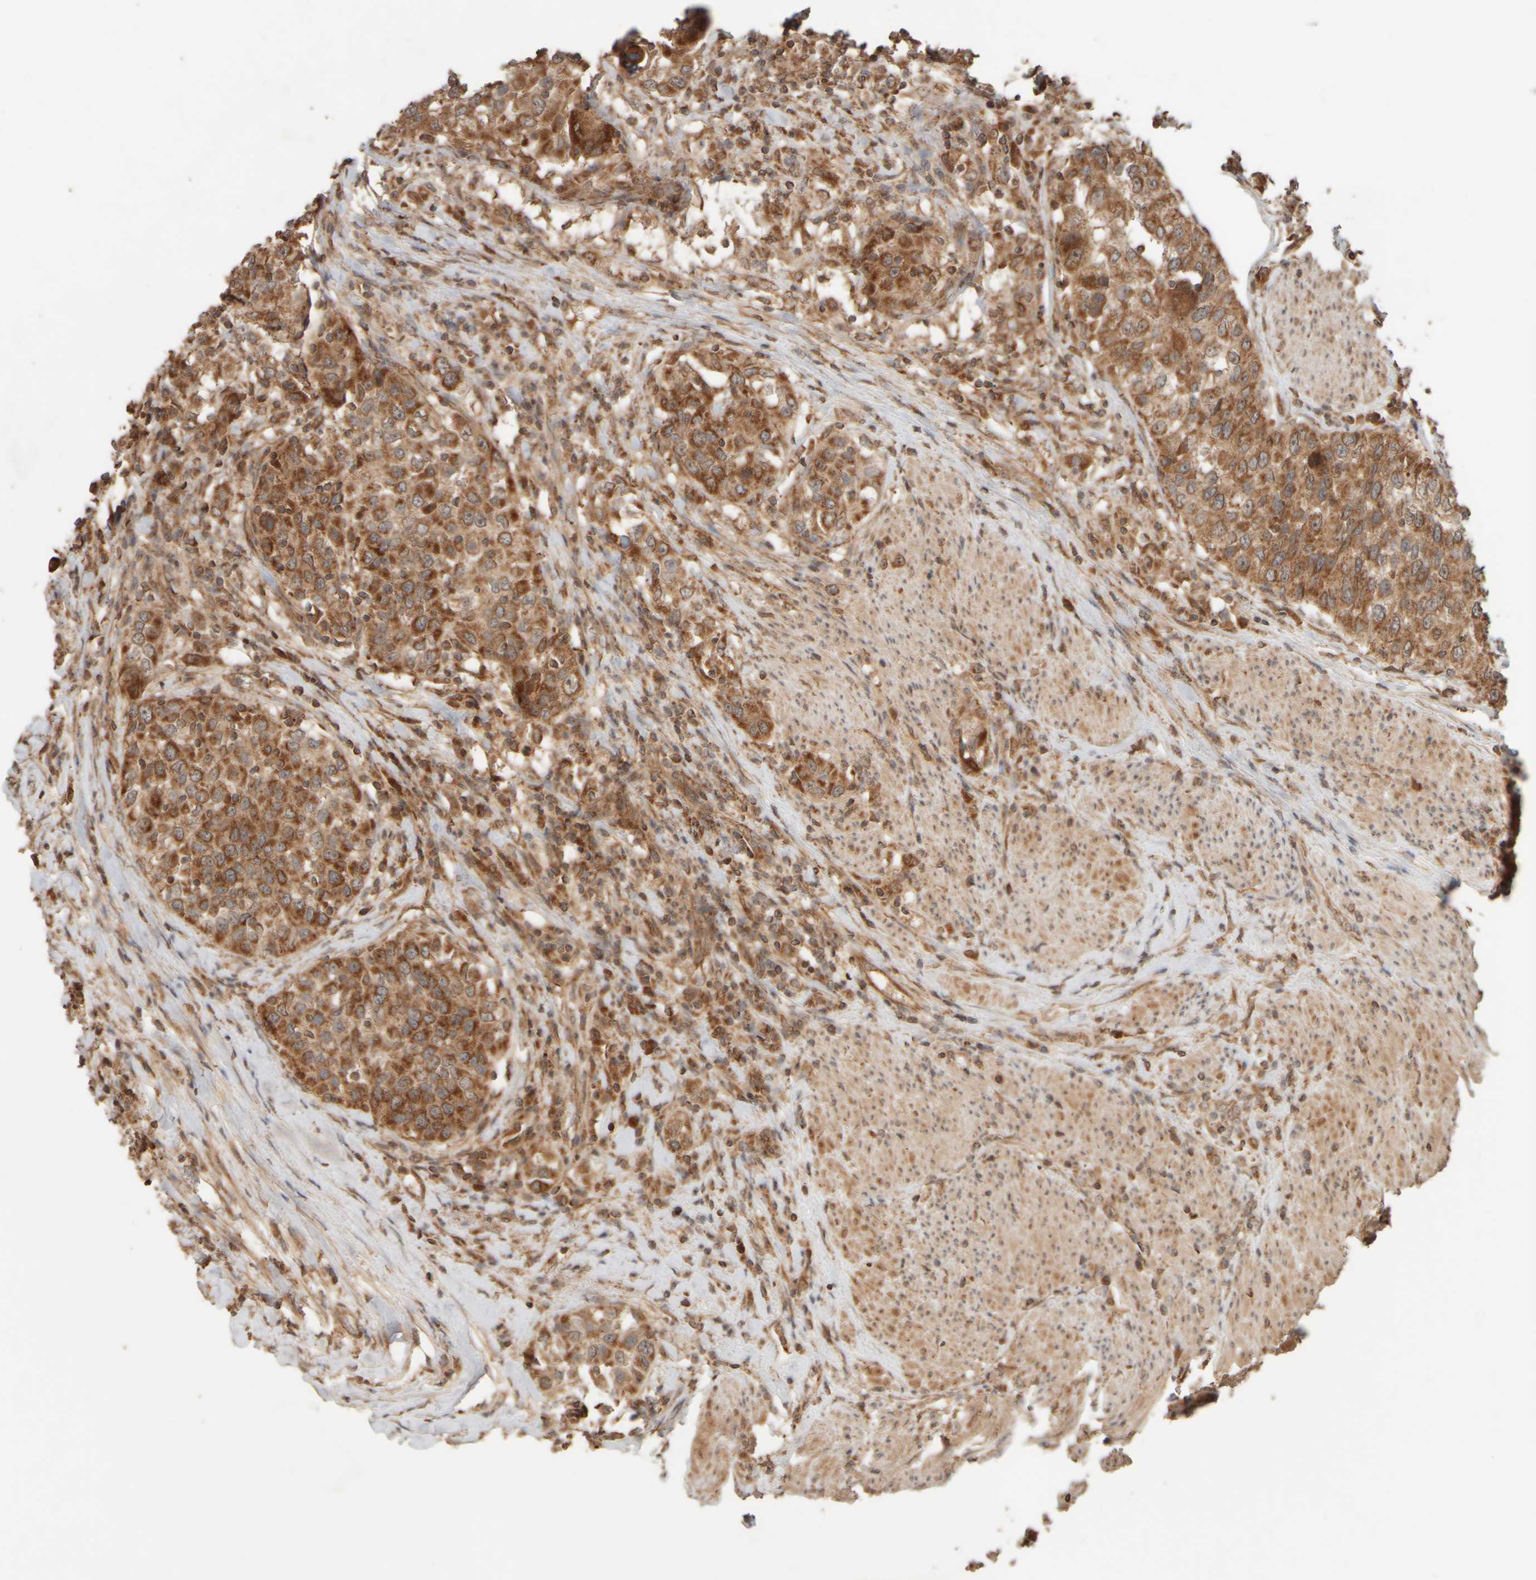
{"staining": {"intensity": "strong", "quantity": ">75%", "location": "cytoplasmic/membranous"}, "tissue": "urothelial cancer", "cell_type": "Tumor cells", "image_type": "cancer", "snomed": [{"axis": "morphology", "description": "Urothelial carcinoma, High grade"}, {"axis": "topography", "description": "Urinary bladder"}], "caption": "A high amount of strong cytoplasmic/membranous positivity is identified in approximately >75% of tumor cells in high-grade urothelial carcinoma tissue.", "gene": "EIF2B3", "patient": {"sex": "female", "age": 80}}